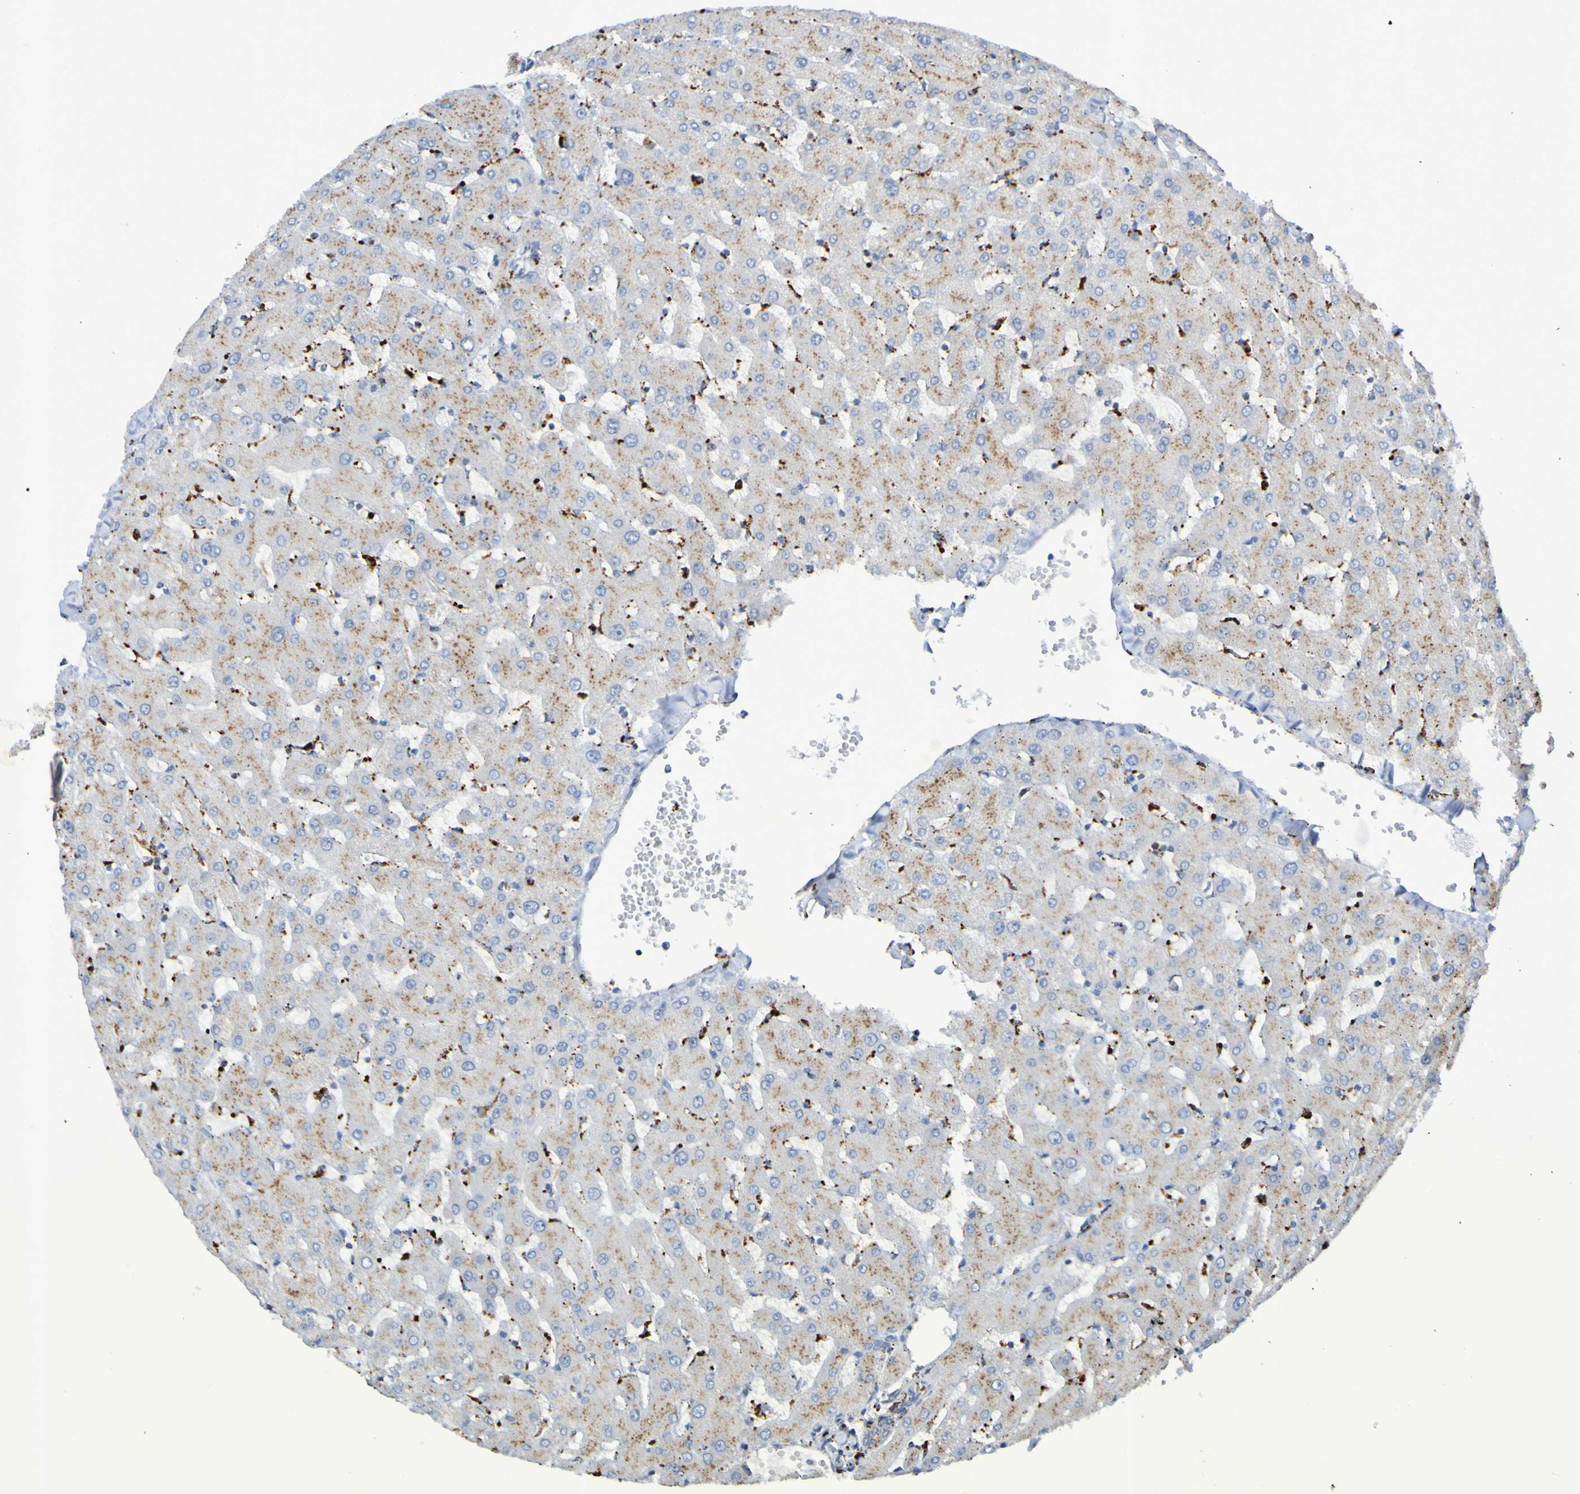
{"staining": {"intensity": "weak", "quantity": ">75%", "location": "cytoplasmic/membranous"}, "tissue": "liver", "cell_type": "Cholangiocytes", "image_type": "normal", "snomed": [{"axis": "morphology", "description": "Normal tissue, NOS"}, {"axis": "topography", "description": "Liver"}], "caption": "This histopathology image reveals immunohistochemistry staining of benign human liver, with low weak cytoplasmic/membranous positivity in approximately >75% of cholangiocytes.", "gene": "TPH1", "patient": {"sex": "female", "age": 63}}